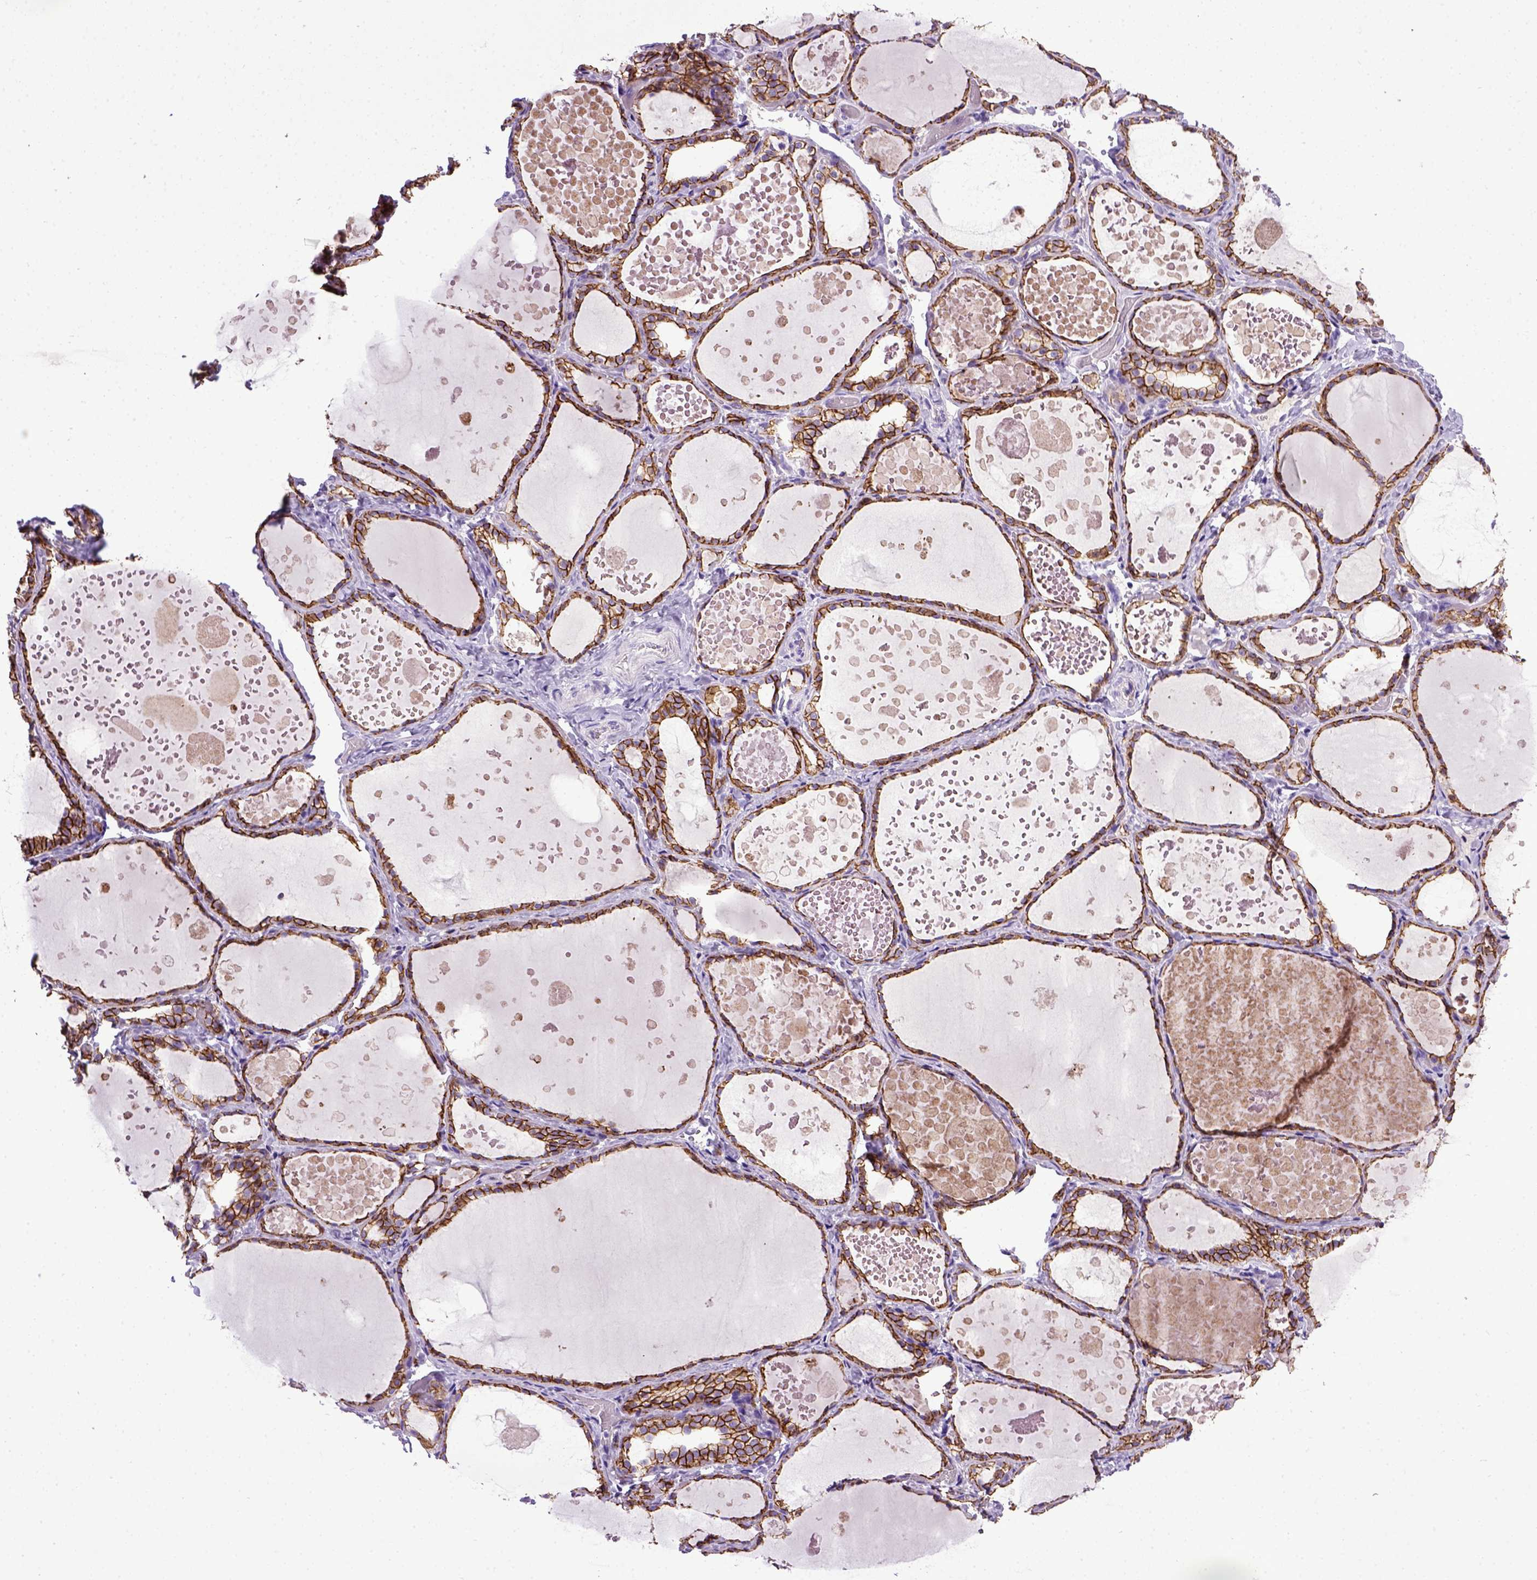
{"staining": {"intensity": "strong", "quantity": ">75%", "location": "cytoplasmic/membranous"}, "tissue": "thyroid gland", "cell_type": "Glandular cells", "image_type": "normal", "snomed": [{"axis": "morphology", "description": "Normal tissue, NOS"}, {"axis": "topography", "description": "Thyroid gland"}], "caption": "Thyroid gland stained with IHC exhibits strong cytoplasmic/membranous staining in approximately >75% of glandular cells.", "gene": "CDH1", "patient": {"sex": "female", "age": 56}}